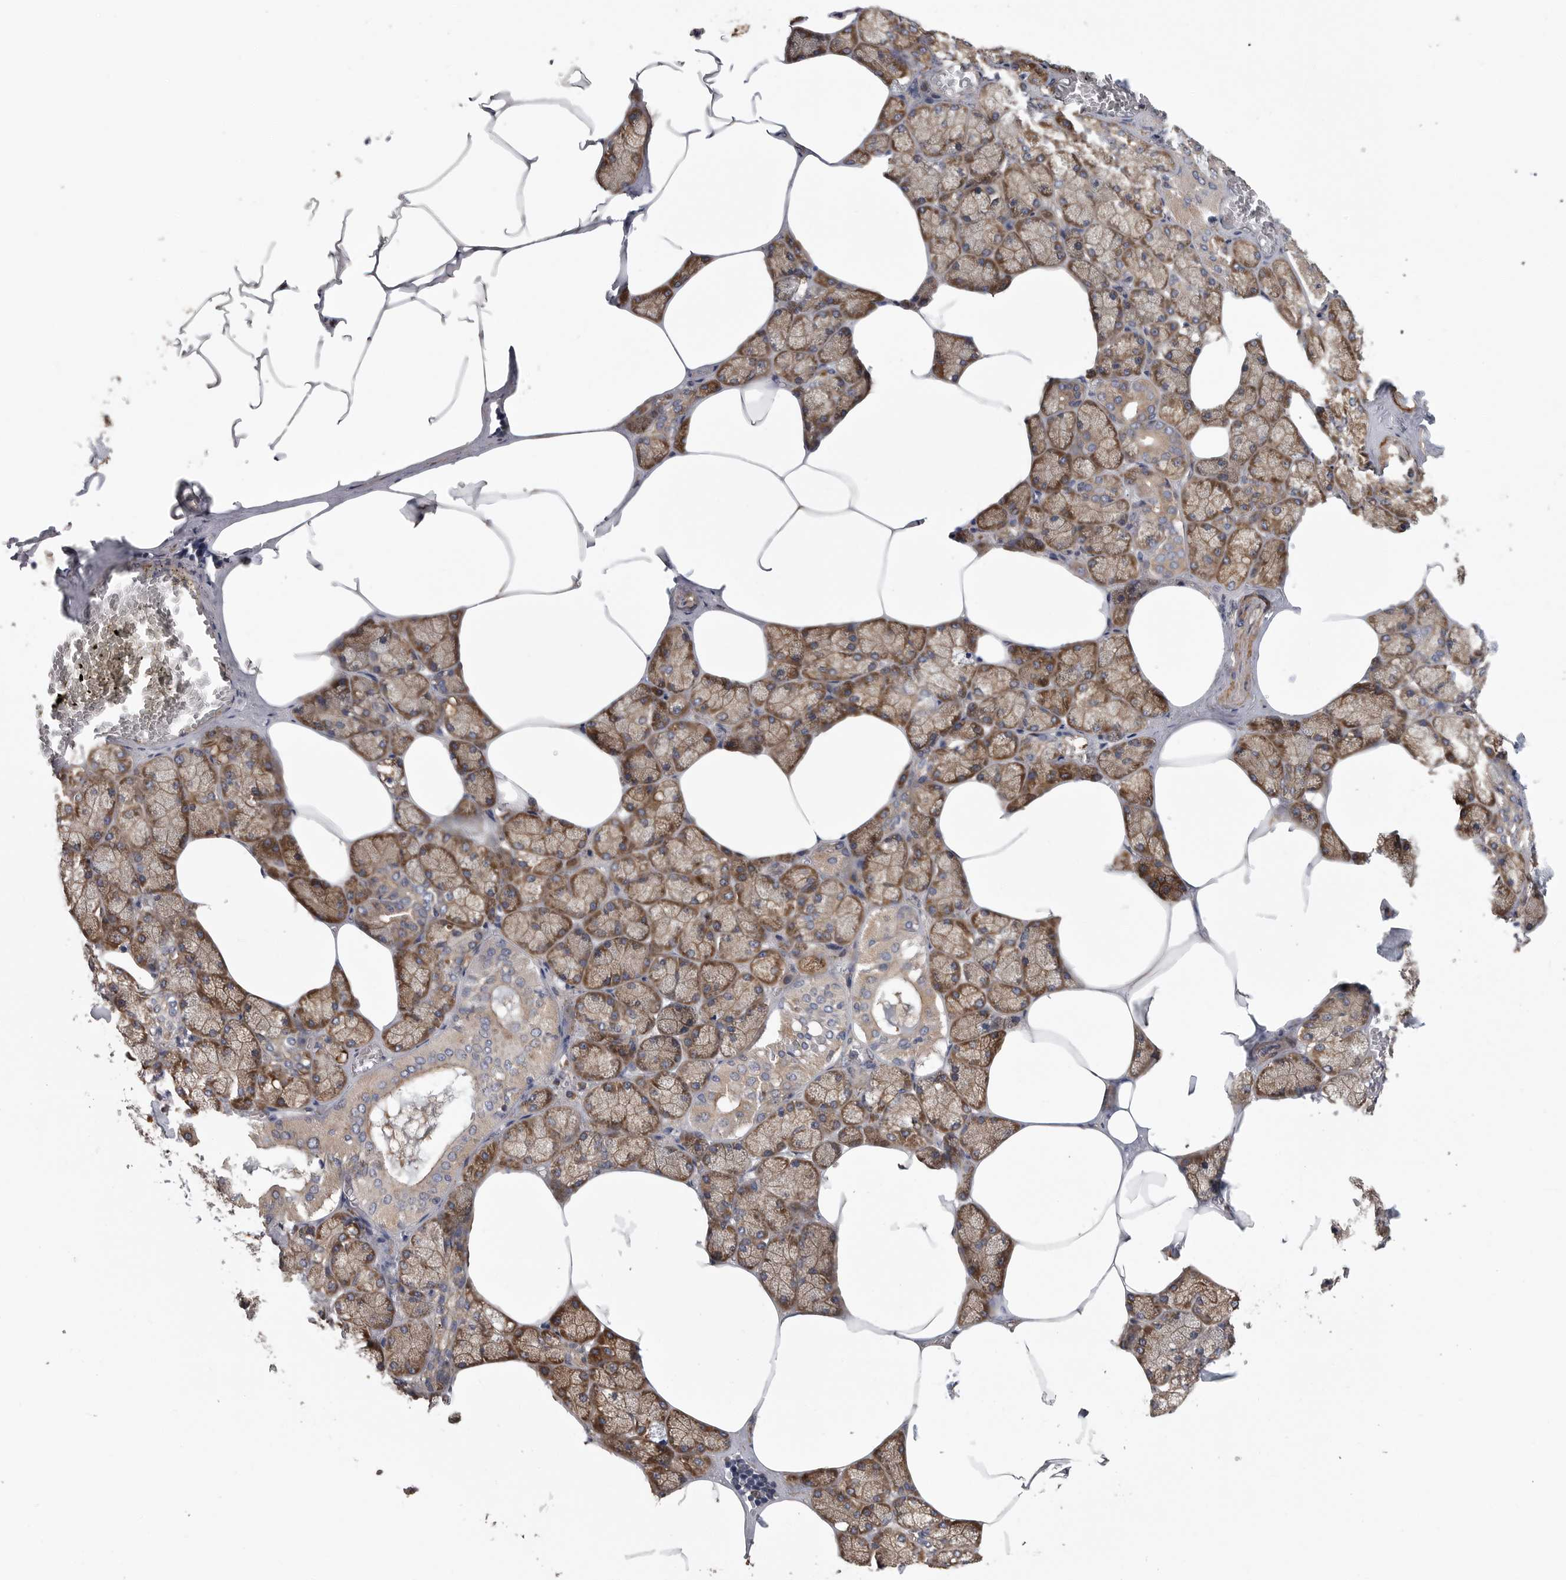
{"staining": {"intensity": "strong", "quantity": "25%-75%", "location": "cytoplasmic/membranous"}, "tissue": "salivary gland", "cell_type": "Glandular cells", "image_type": "normal", "snomed": [{"axis": "morphology", "description": "Normal tissue, NOS"}, {"axis": "topography", "description": "Salivary gland"}], "caption": "Protein analysis of normal salivary gland reveals strong cytoplasmic/membranous expression in about 25%-75% of glandular cells. (DAB (3,3'-diaminobenzidine) IHC with brightfield microscopy, high magnification).", "gene": "OXR1", "patient": {"sex": "male", "age": 62}}